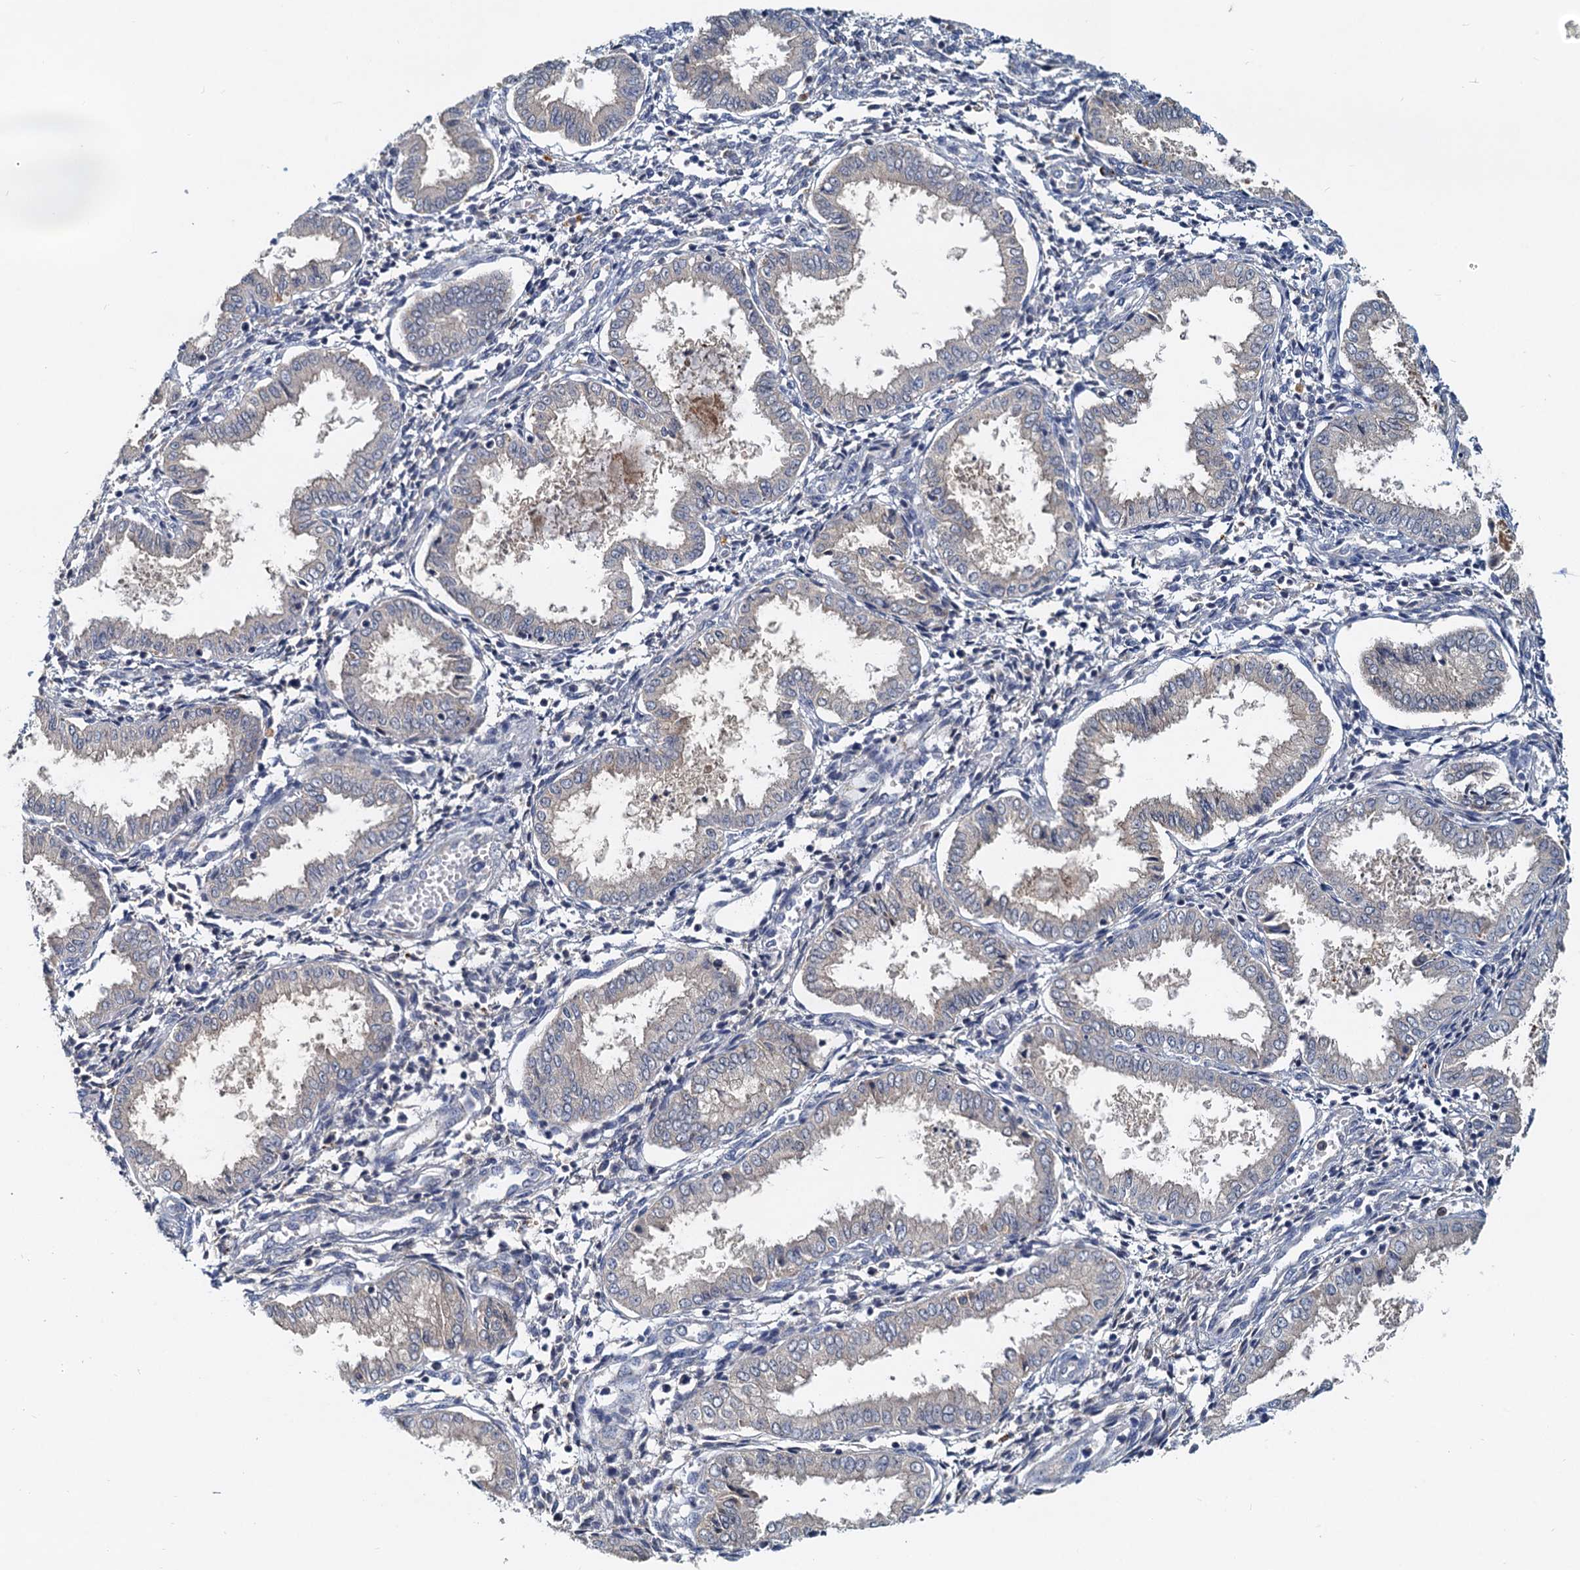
{"staining": {"intensity": "negative", "quantity": "none", "location": "none"}, "tissue": "endometrium", "cell_type": "Cells in endometrial stroma", "image_type": "normal", "snomed": [{"axis": "morphology", "description": "Normal tissue, NOS"}, {"axis": "topography", "description": "Endometrium"}], "caption": "Immunohistochemistry micrograph of benign endometrium: endometrium stained with DAB (3,3'-diaminobenzidine) displays no significant protein positivity in cells in endometrial stroma. Nuclei are stained in blue.", "gene": "TOLLIP", "patient": {"sex": "female", "age": 33}}